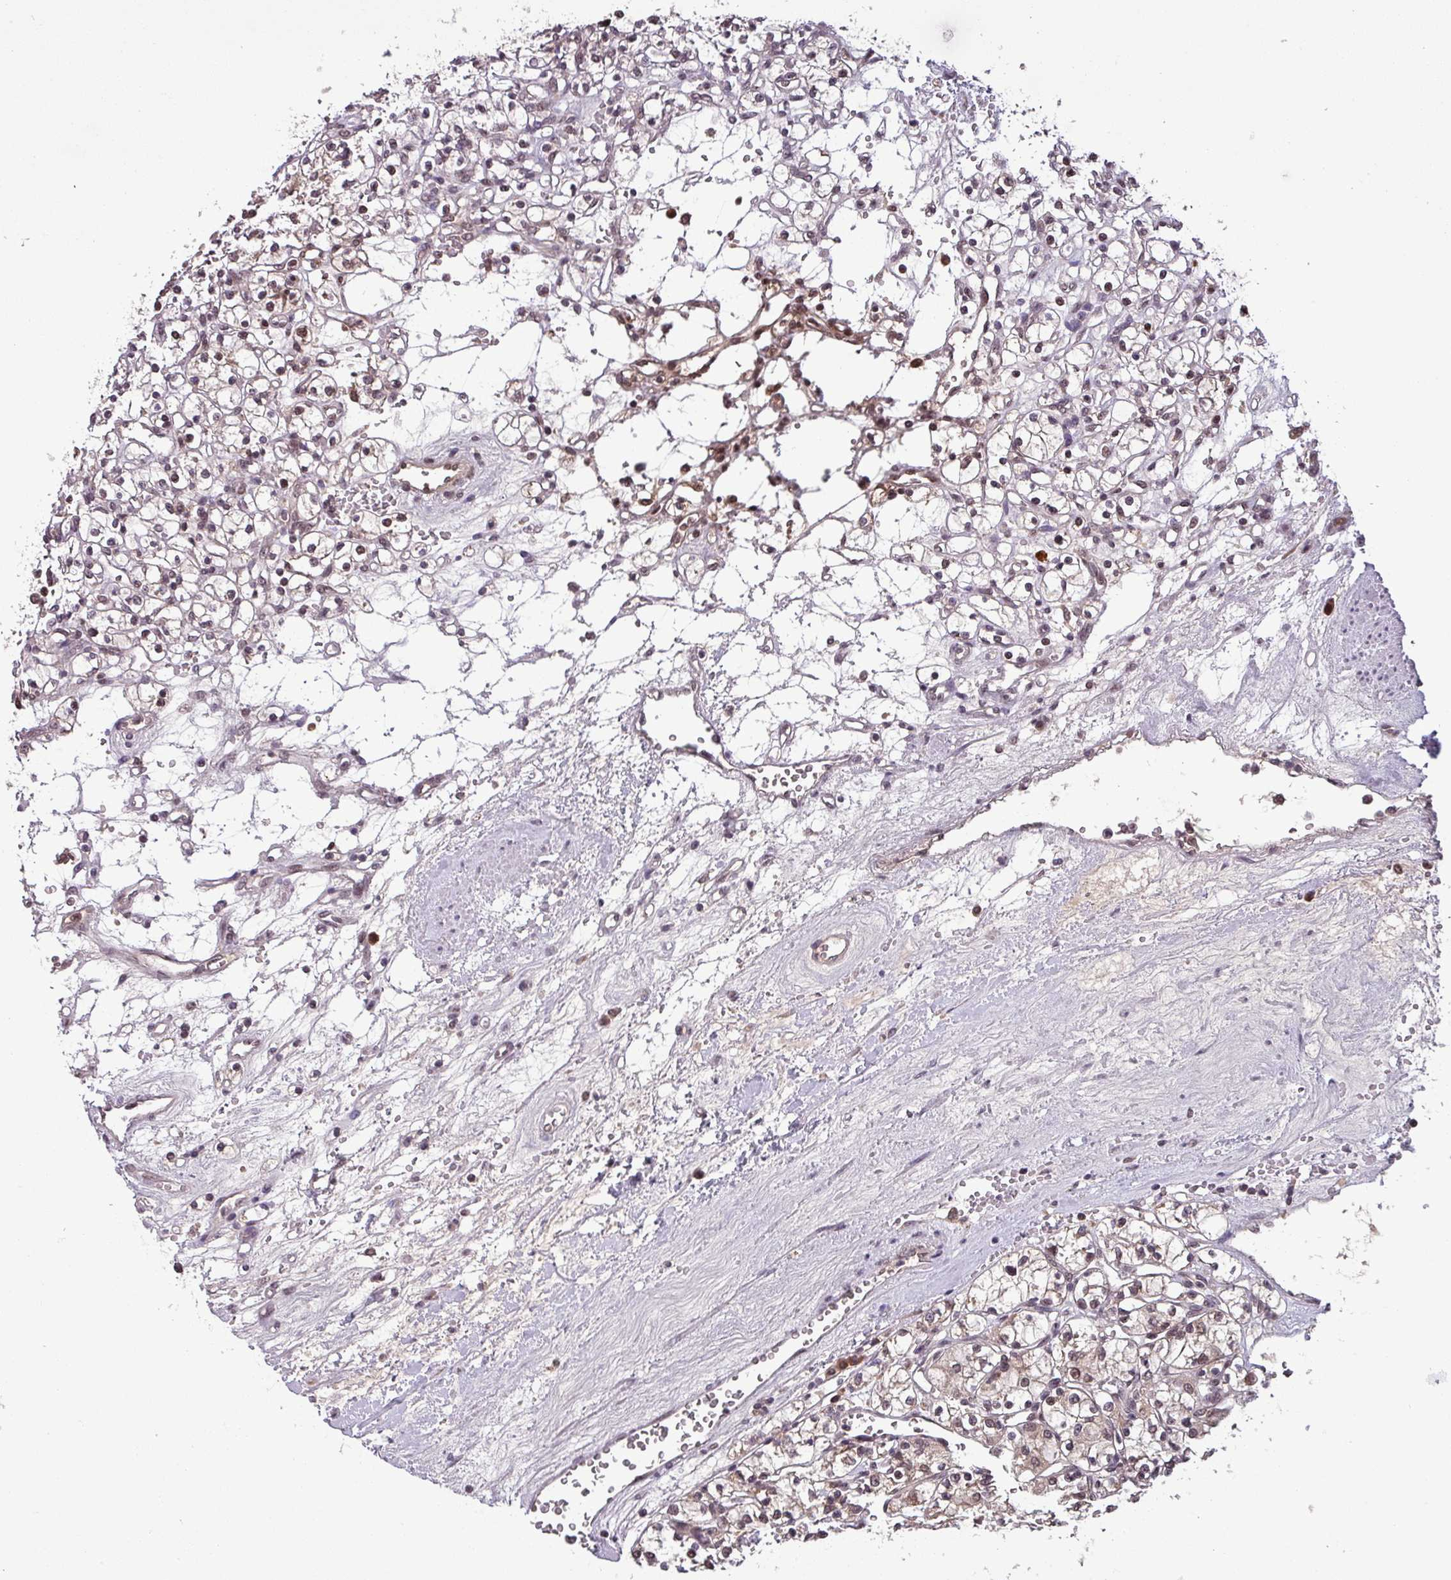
{"staining": {"intensity": "moderate", "quantity": "<25%", "location": "nuclear"}, "tissue": "renal cancer", "cell_type": "Tumor cells", "image_type": "cancer", "snomed": [{"axis": "morphology", "description": "Adenocarcinoma, NOS"}, {"axis": "topography", "description": "Kidney"}], "caption": "Protein staining of renal adenocarcinoma tissue demonstrates moderate nuclear staining in approximately <25% of tumor cells.", "gene": "NOB1", "patient": {"sex": "female", "age": 59}}